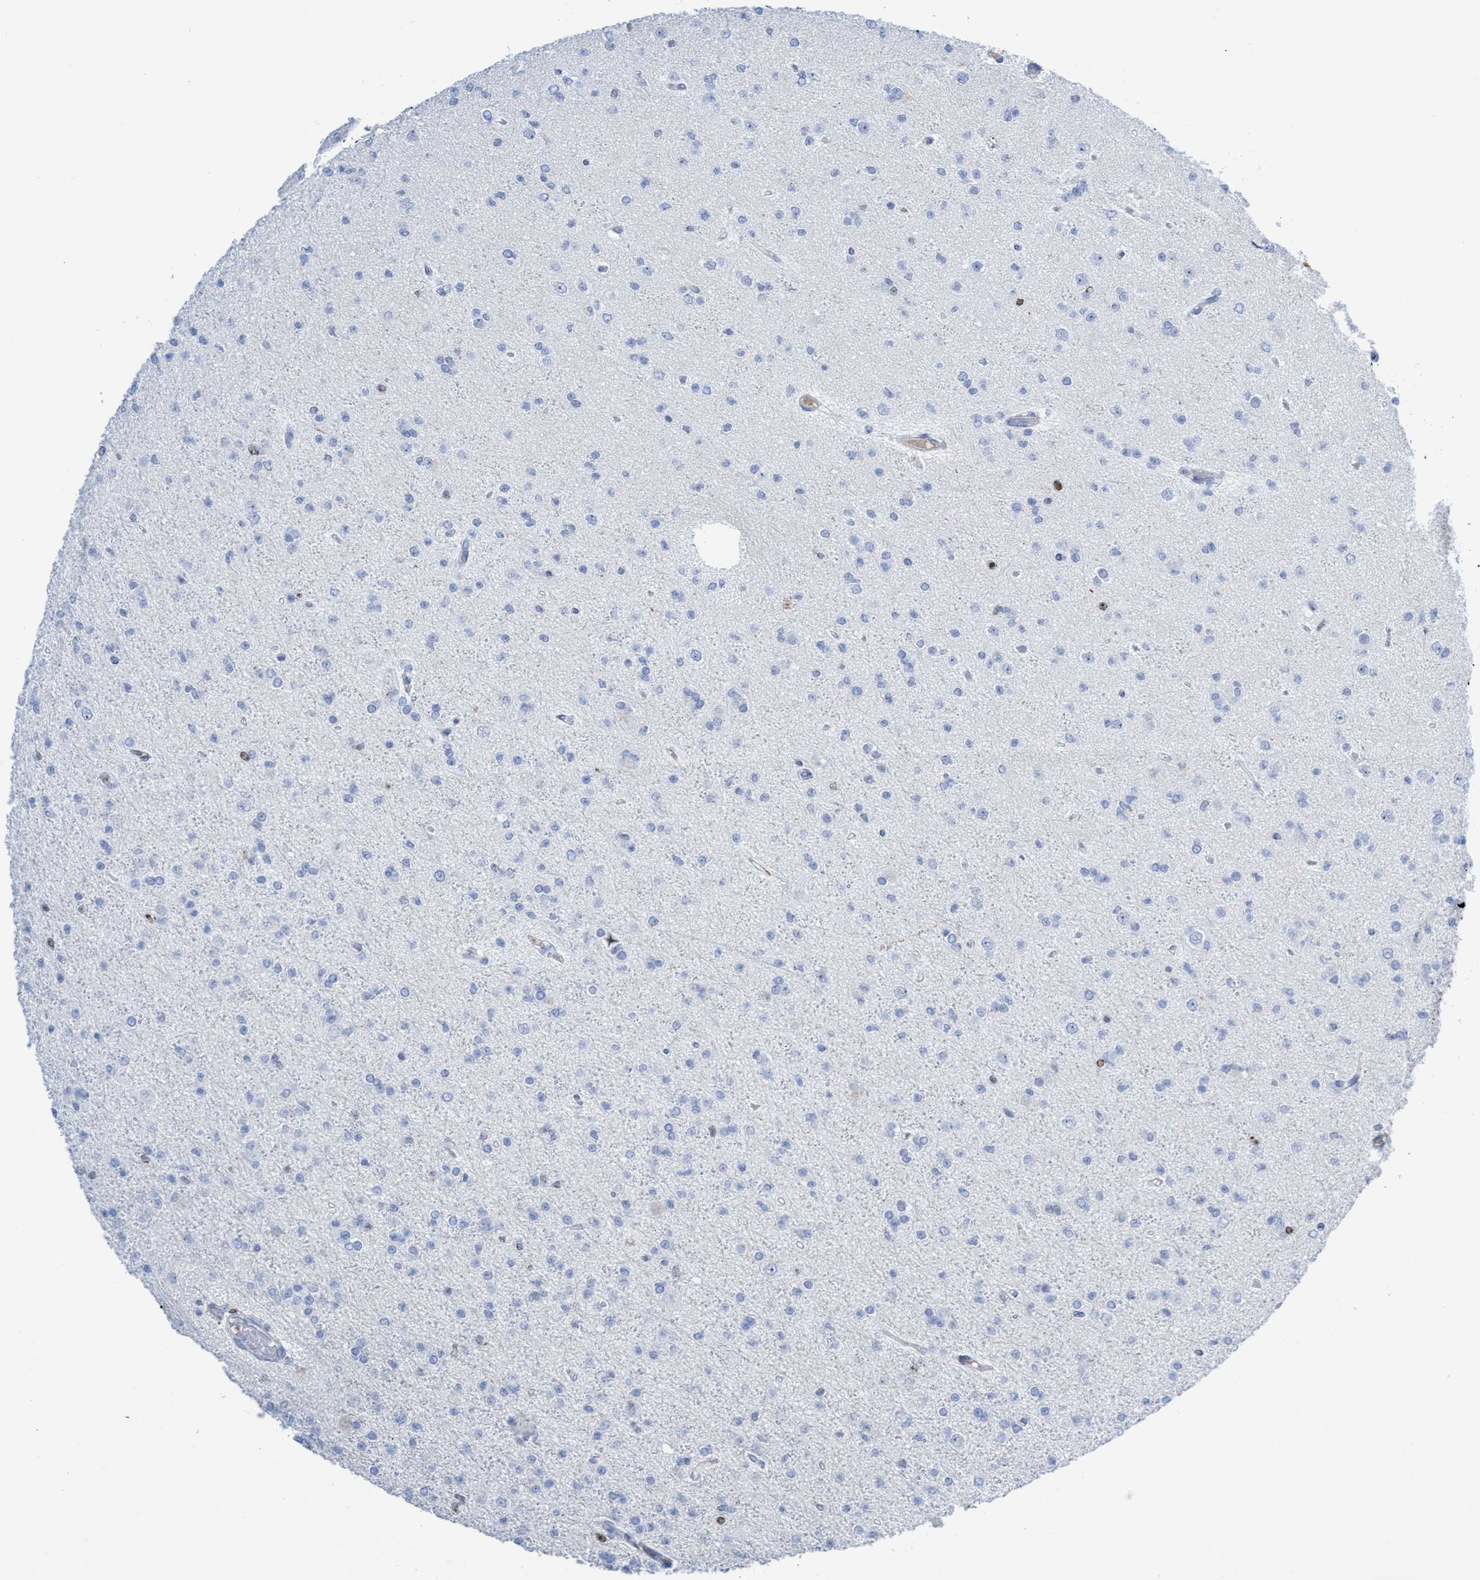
{"staining": {"intensity": "negative", "quantity": "none", "location": "none"}, "tissue": "glioma", "cell_type": "Tumor cells", "image_type": "cancer", "snomed": [{"axis": "morphology", "description": "Glioma, malignant, Low grade"}, {"axis": "topography", "description": "Brain"}], "caption": "Human malignant low-grade glioma stained for a protein using immunohistochemistry exhibits no positivity in tumor cells.", "gene": "CBX2", "patient": {"sex": "female", "age": 22}}